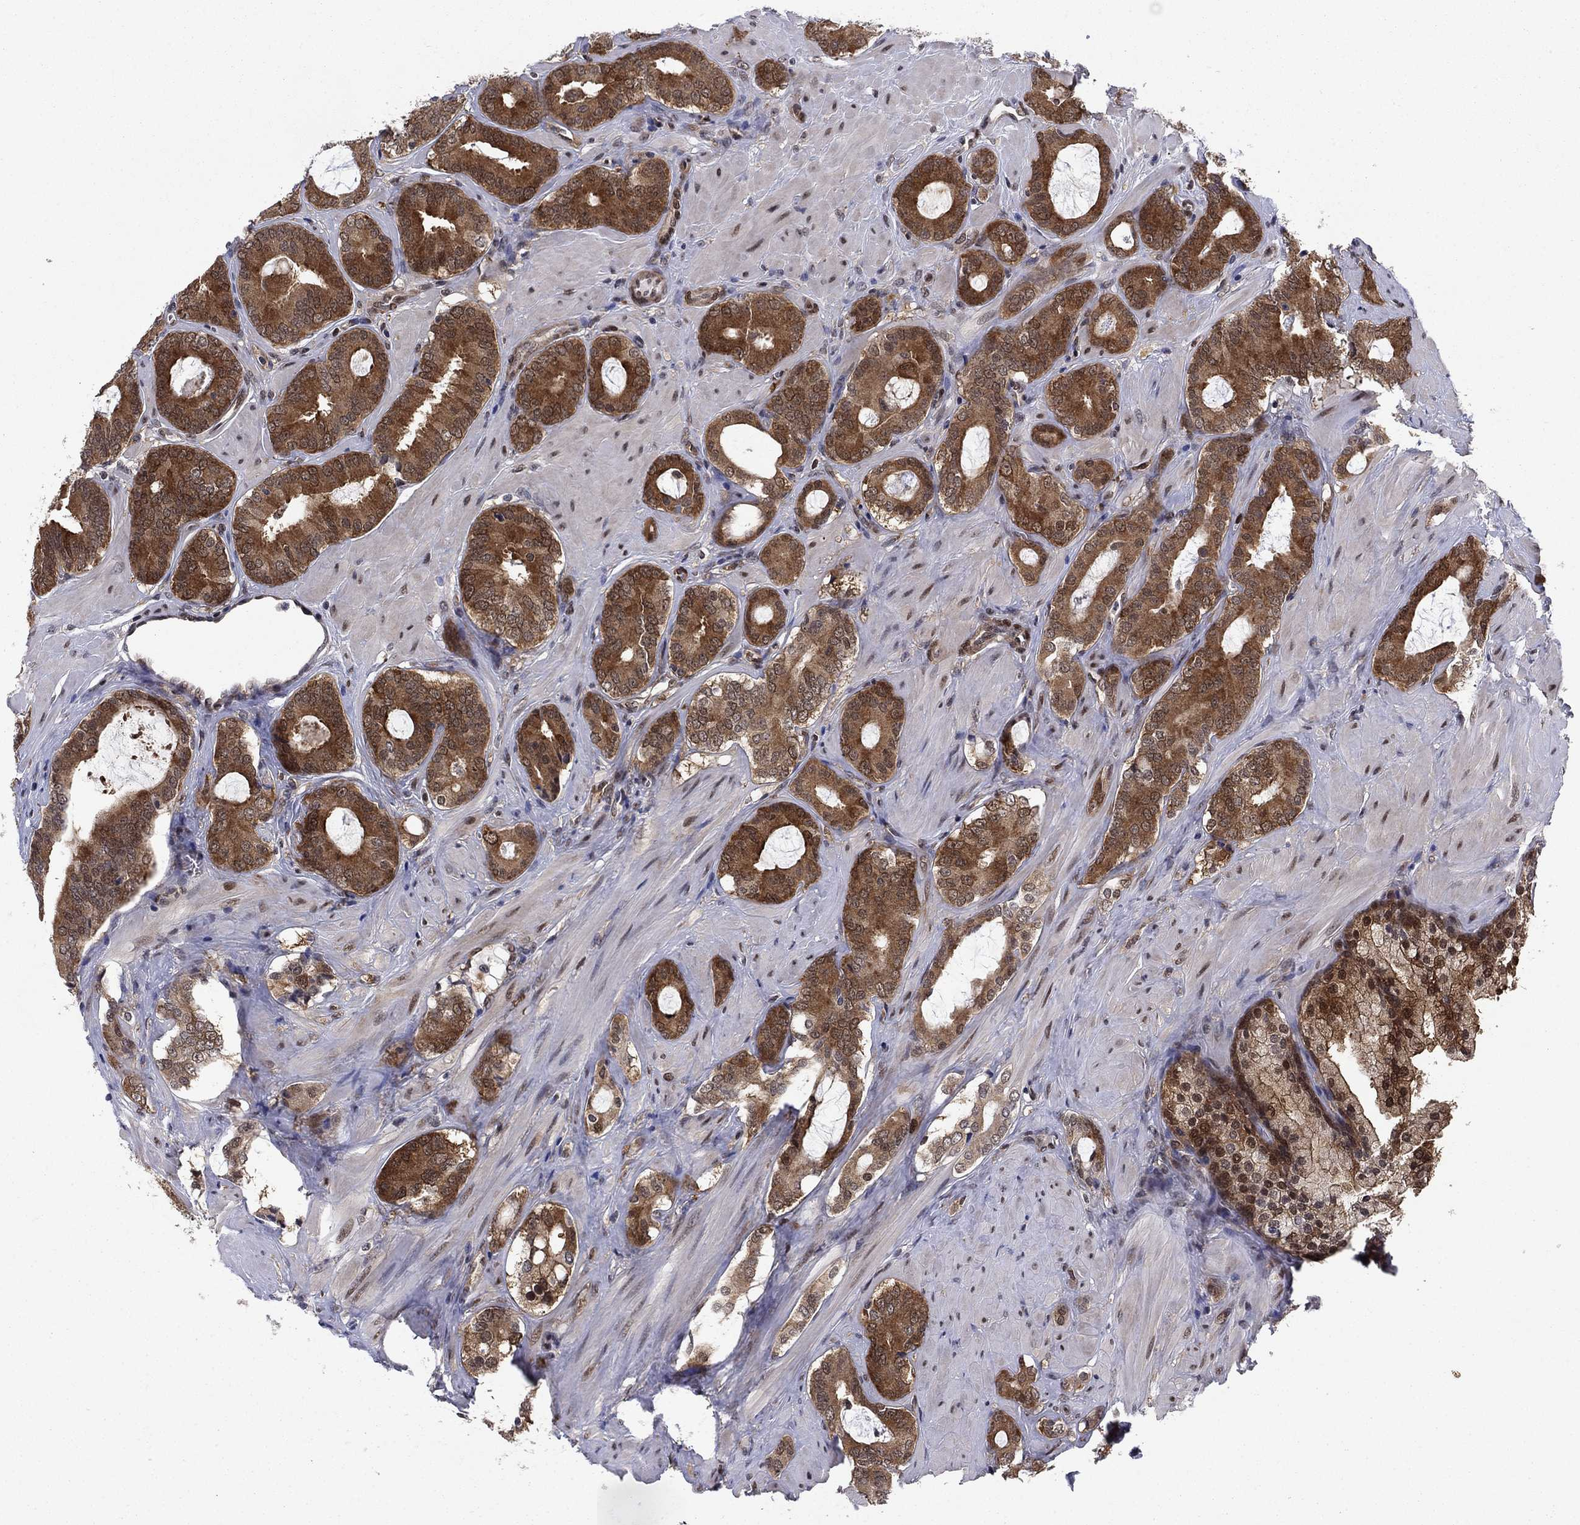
{"staining": {"intensity": "strong", "quantity": ">75%", "location": "cytoplasmic/membranous"}, "tissue": "prostate cancer", "cell_type": "Tumor cells", "image_type": "cancer", "snomed": [{"axis": "morphology", "description": "Adenocarcinoma, NOS"}, {"axis": "topography", "description": "Prostate"}], "caption": "IHC (DAB (3,3'-diaminobenzidine)) staining of prostate cancer (adenocarcinoma) displays strong cytoplasmic/membranous protein positivity in about >75% of tumor cells.", "gene": "FKBP4", "patient": {"sex": "male", "age": 55}}